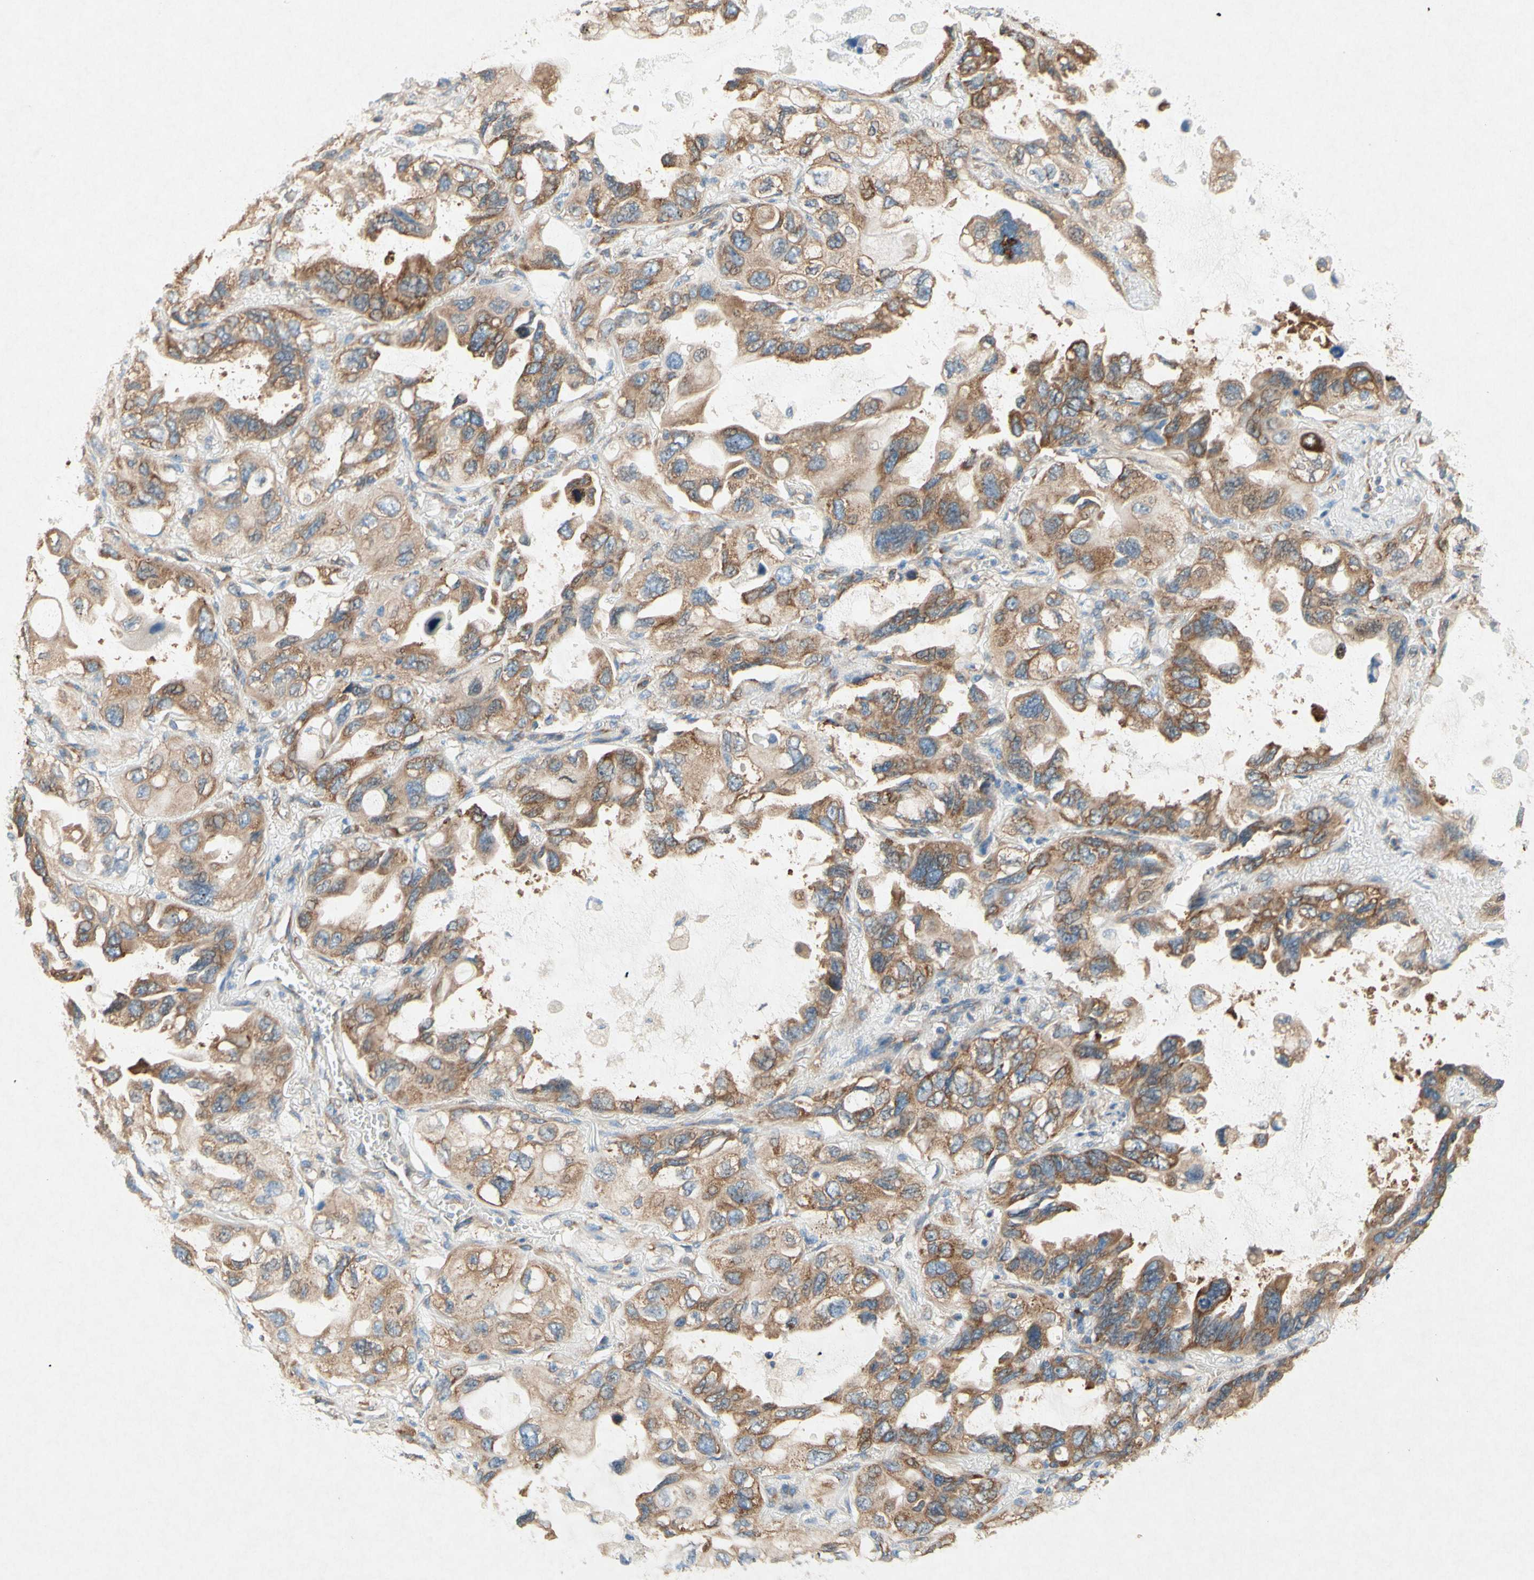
{"staining": {"intensity": "moderate", "quantity": ">75%", "location": "cytoplasmic/membranous"}, "tissue": "lung cancer", "cell_type": "Tumor cells", "image_type": "cancer", "snomed": [{"axis": "morphology", "description": "Squamous cell carcinoma, NOS"}, {"axis": "topography", "description": "Lung"}], "caption": "Approximately >75% of tumor cells in human lung squamous cell carcinoma show moderate cytoplasmic/membranous protein positivity as visualized by brown immunohistochemical staining.", "gene": "PABPC1", "patient": {"sex": "female", "age": 73}}